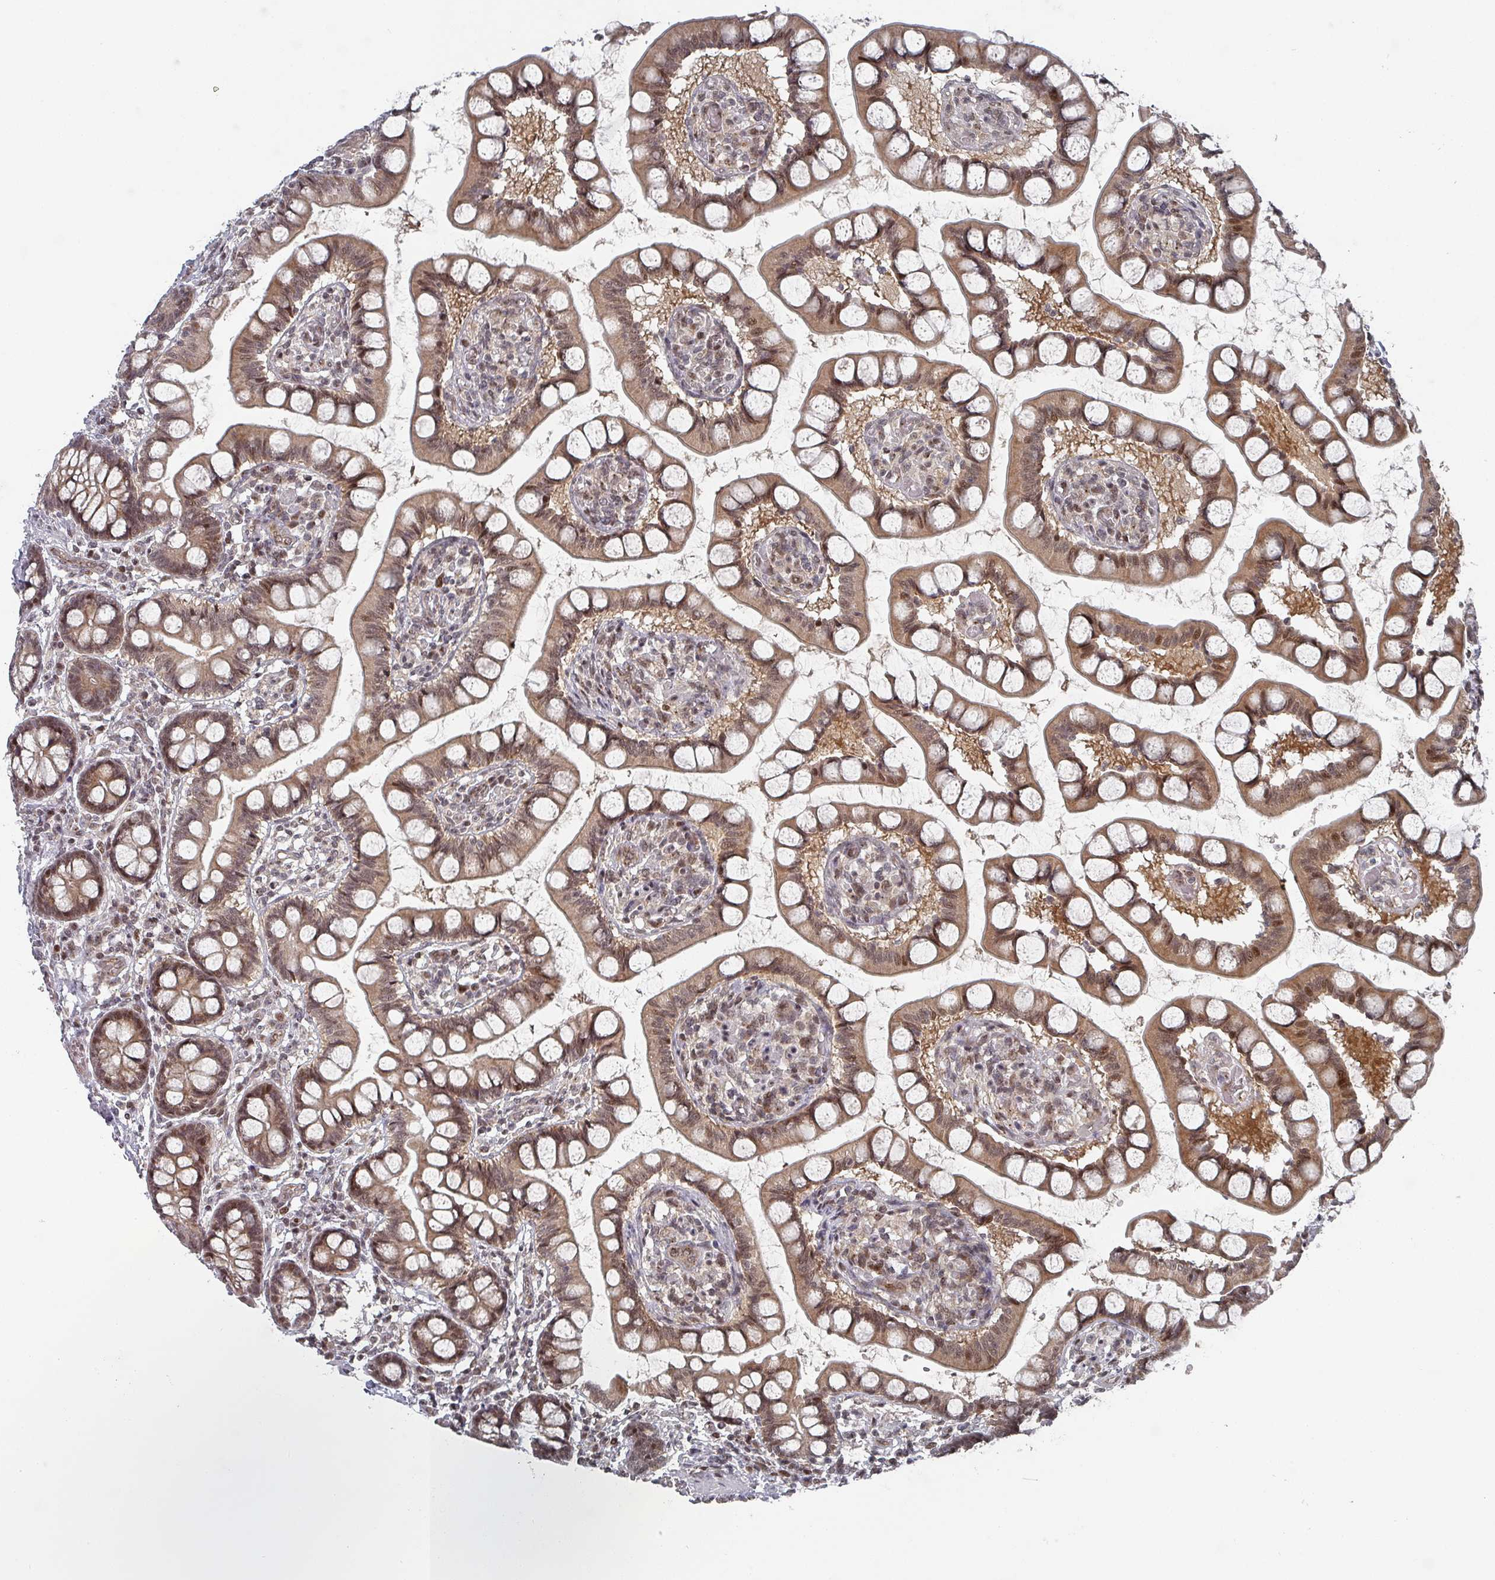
{"staining": {"intensity": "moderate", "quantity": ">75%", "location": "cytoplasmic/membranous,nuclear"}, "tissue": "small intestine", "cell_type": "Glandular cells", "image_type": "normal", "snomed": [{"axis": "morphology", "description": "Normal tissue, NOS"}, {"axis": "topography", "description": "Small intestine"}], "caption": "Immunohistochemistry (IHC) image of benign human small intestine stained for a protein (brown), which demonstrates medium levels of moderate cytoplasmic/membranous,nuclear expression in about >75% of glandular cells.", "gene": "KIF1C", "patient": {"sex": "male", "age": 52}}